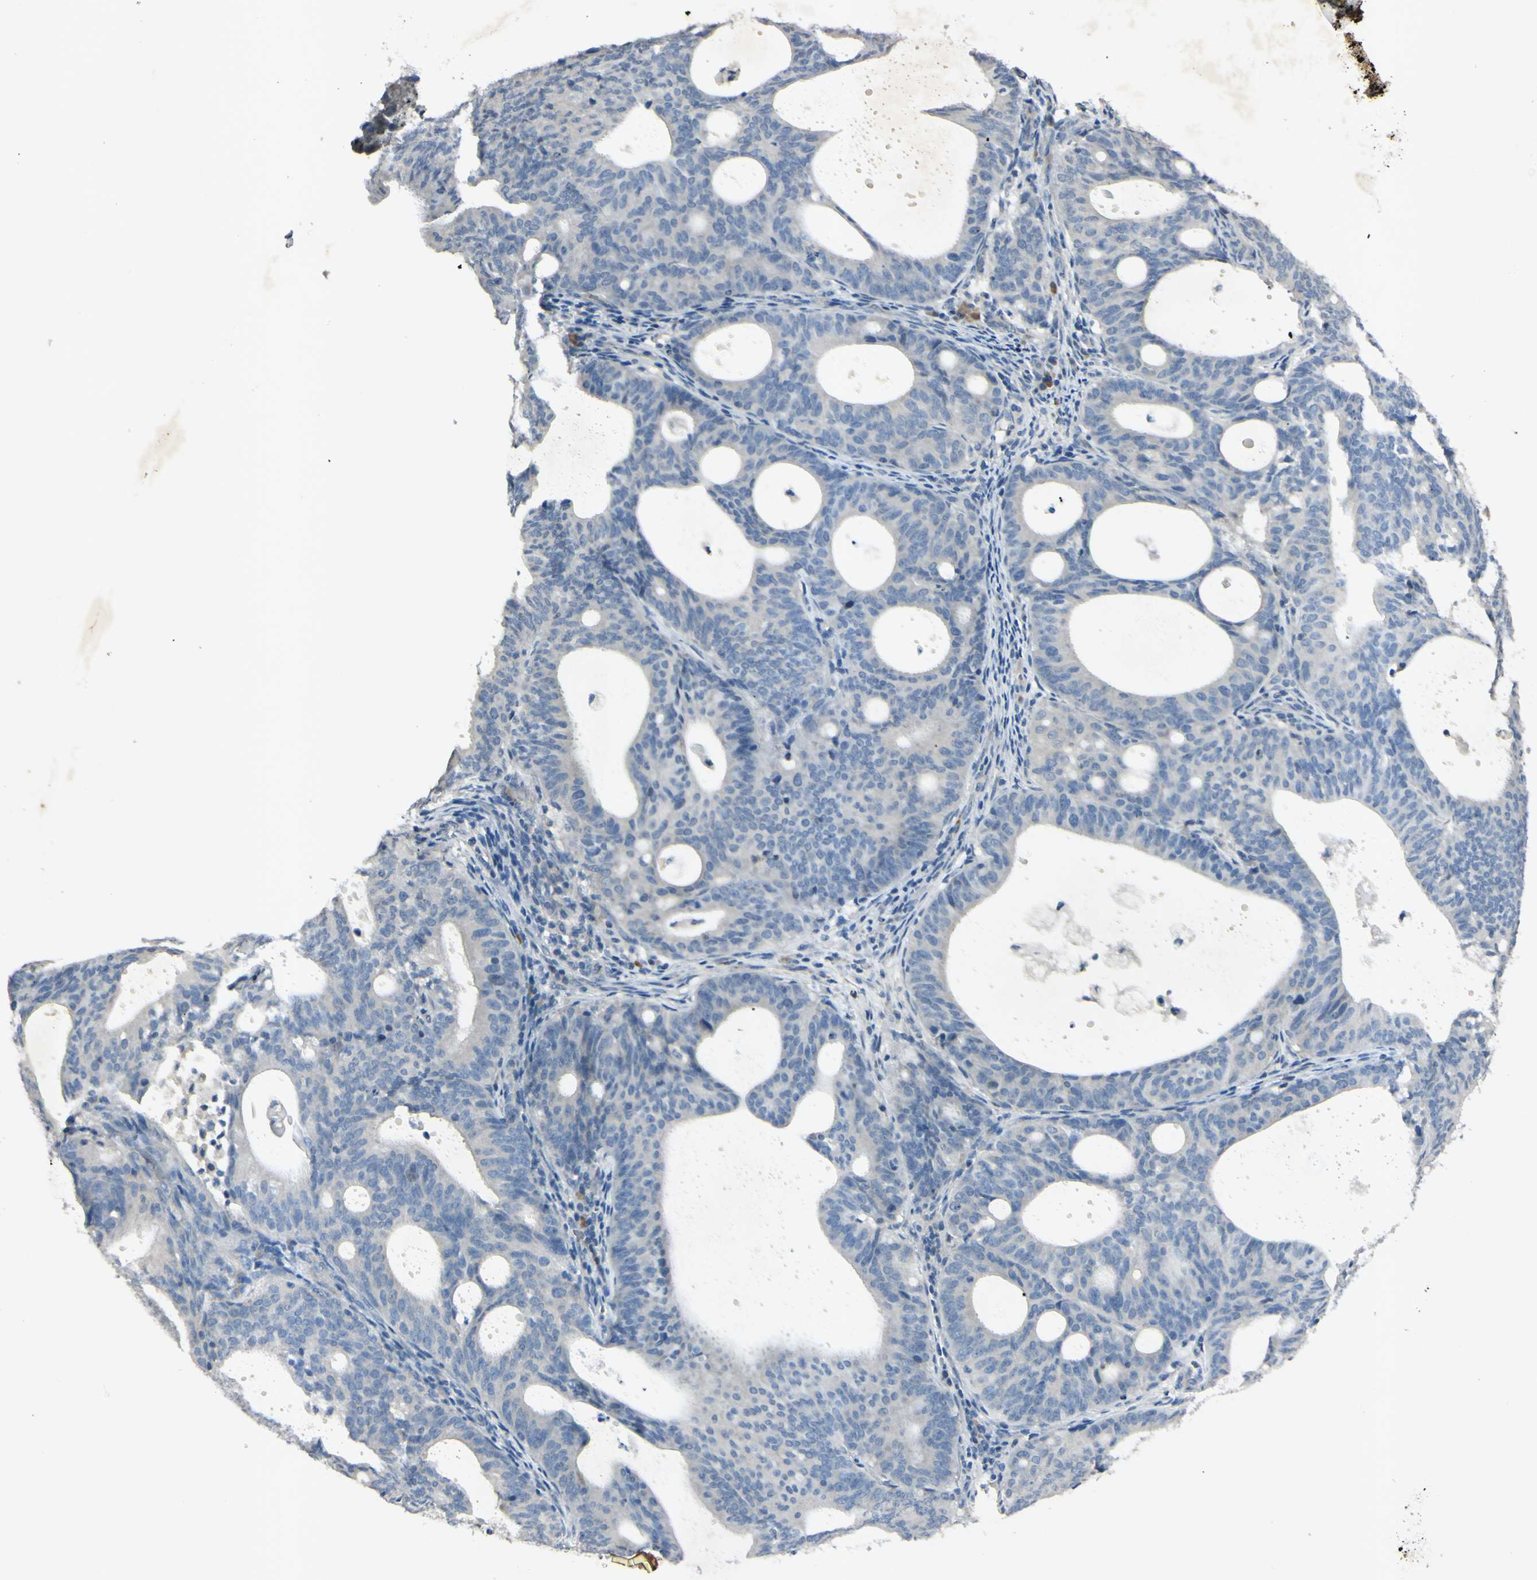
{"staining": {"intensity": "negative", "quantity": "none", "location": "none"}, "tissue": "endometrial cancer", "cell_type": "Tumor cells", "image_type": "cancer", "snomed": [{"axis": "morphology", "description": "Adenocarcinoma, NOS"}, {"axis": "topography", "description": "Uterus"}], "caption": "This histopathology image is of adenocarcinoma (endometrial) stained with immunohistochemistry (IHC) to label a protein in brown with the nuclei are counter-stained blue. There is no expression in tumor cells. (IHC, brightfield microscopy, high magnification).", "gene": "AATK", "patient": {"sex": "female", "age": 83}}